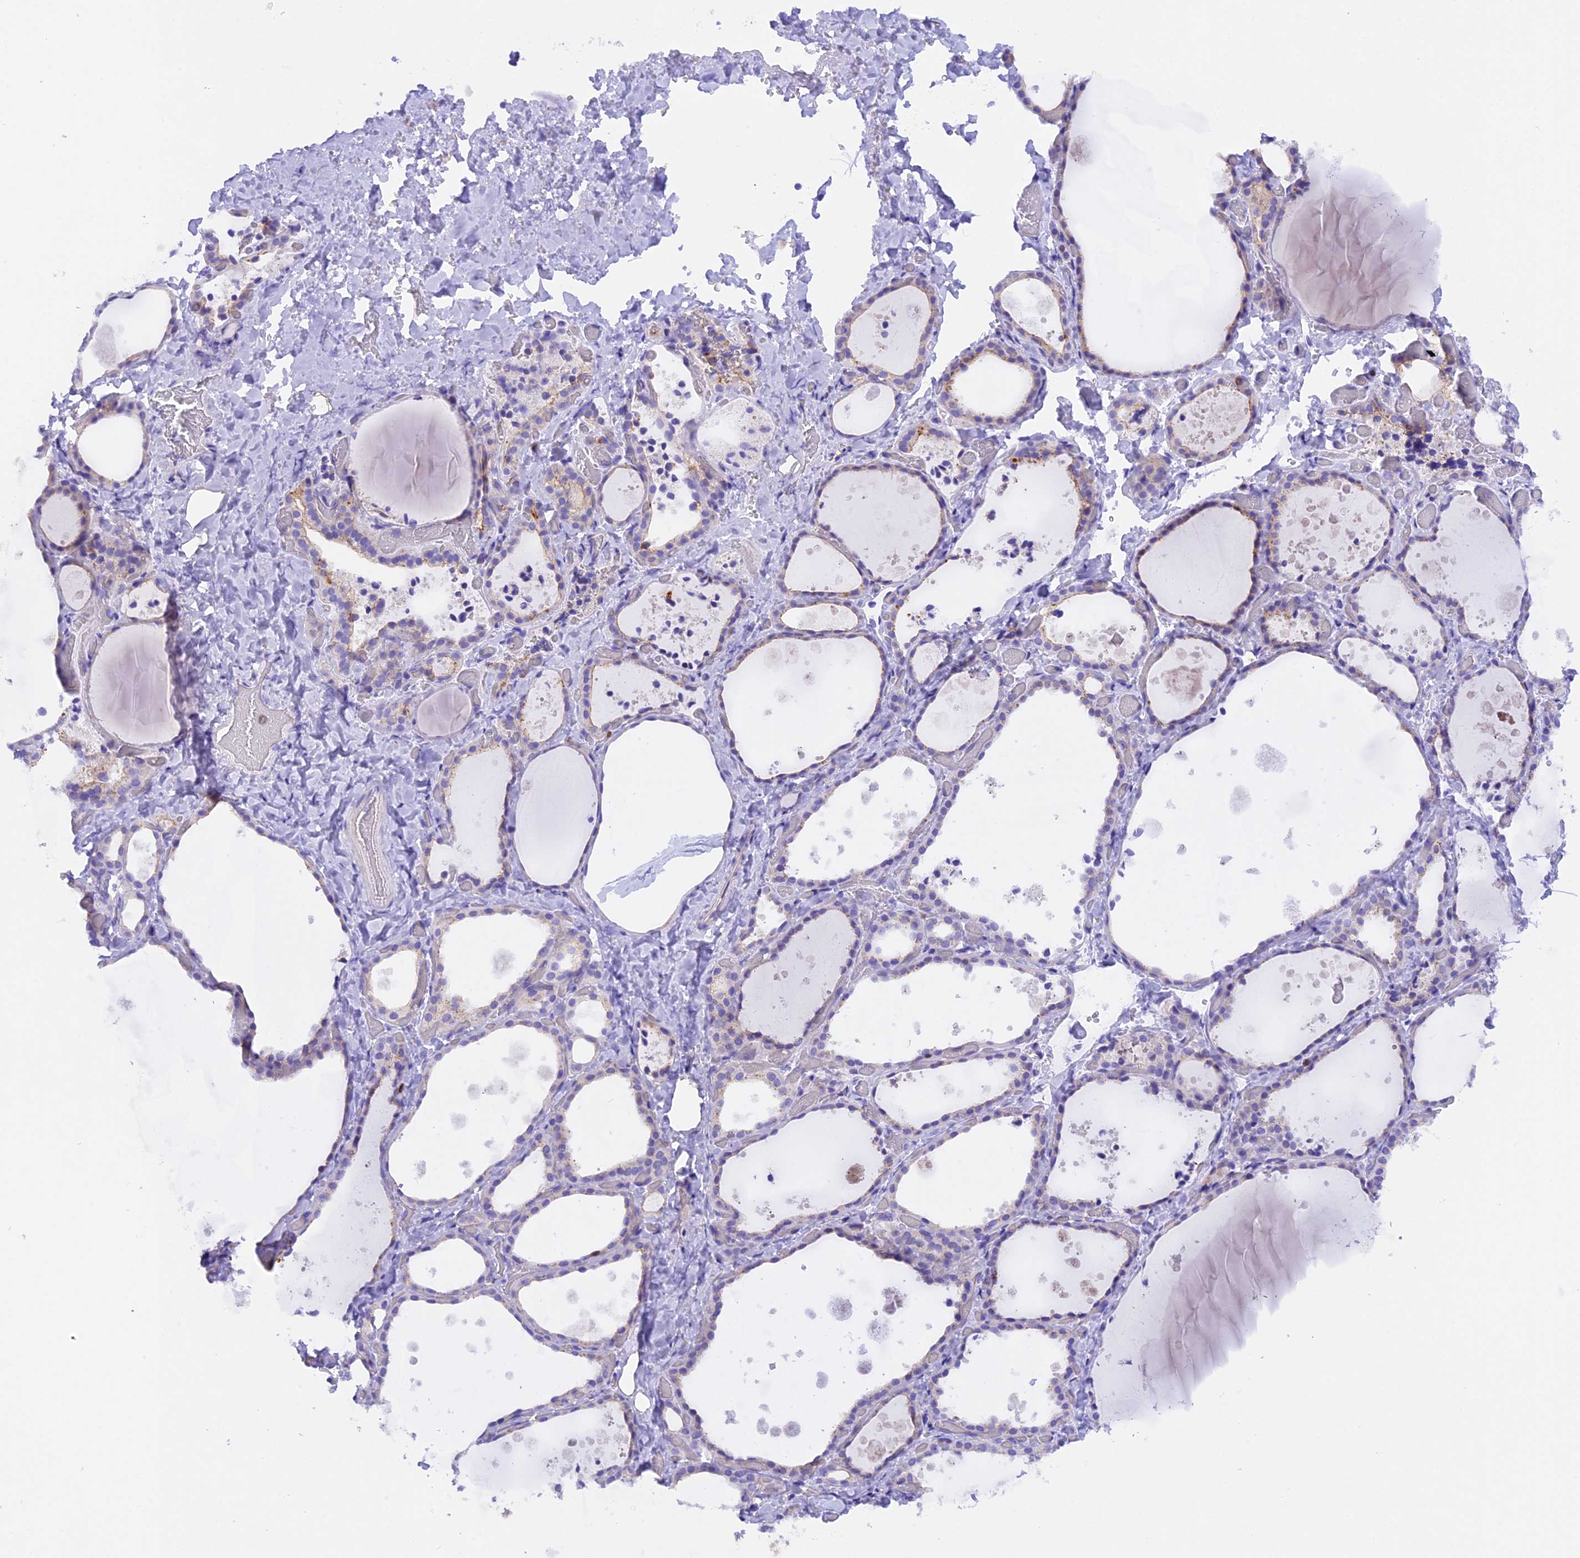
{"staining": {"intensity": "negative", "quantity": "none", "location": "none"}, "tissue": "thyroid gland", "cell_type": "Glandular cells", "image_type": "normal", "snomed": [{"axis": "morphology", "description": "Normal tissue, NOS"}, {"axis": "topography", "description": "Thyroid gland"}], "caption": "This is an immunohistochemistry micrograph of benign human thyroid gland. There is no expression in glandular cells.", "gene": "FAM193A", "patient": {"sex": "female", "age": 44}}